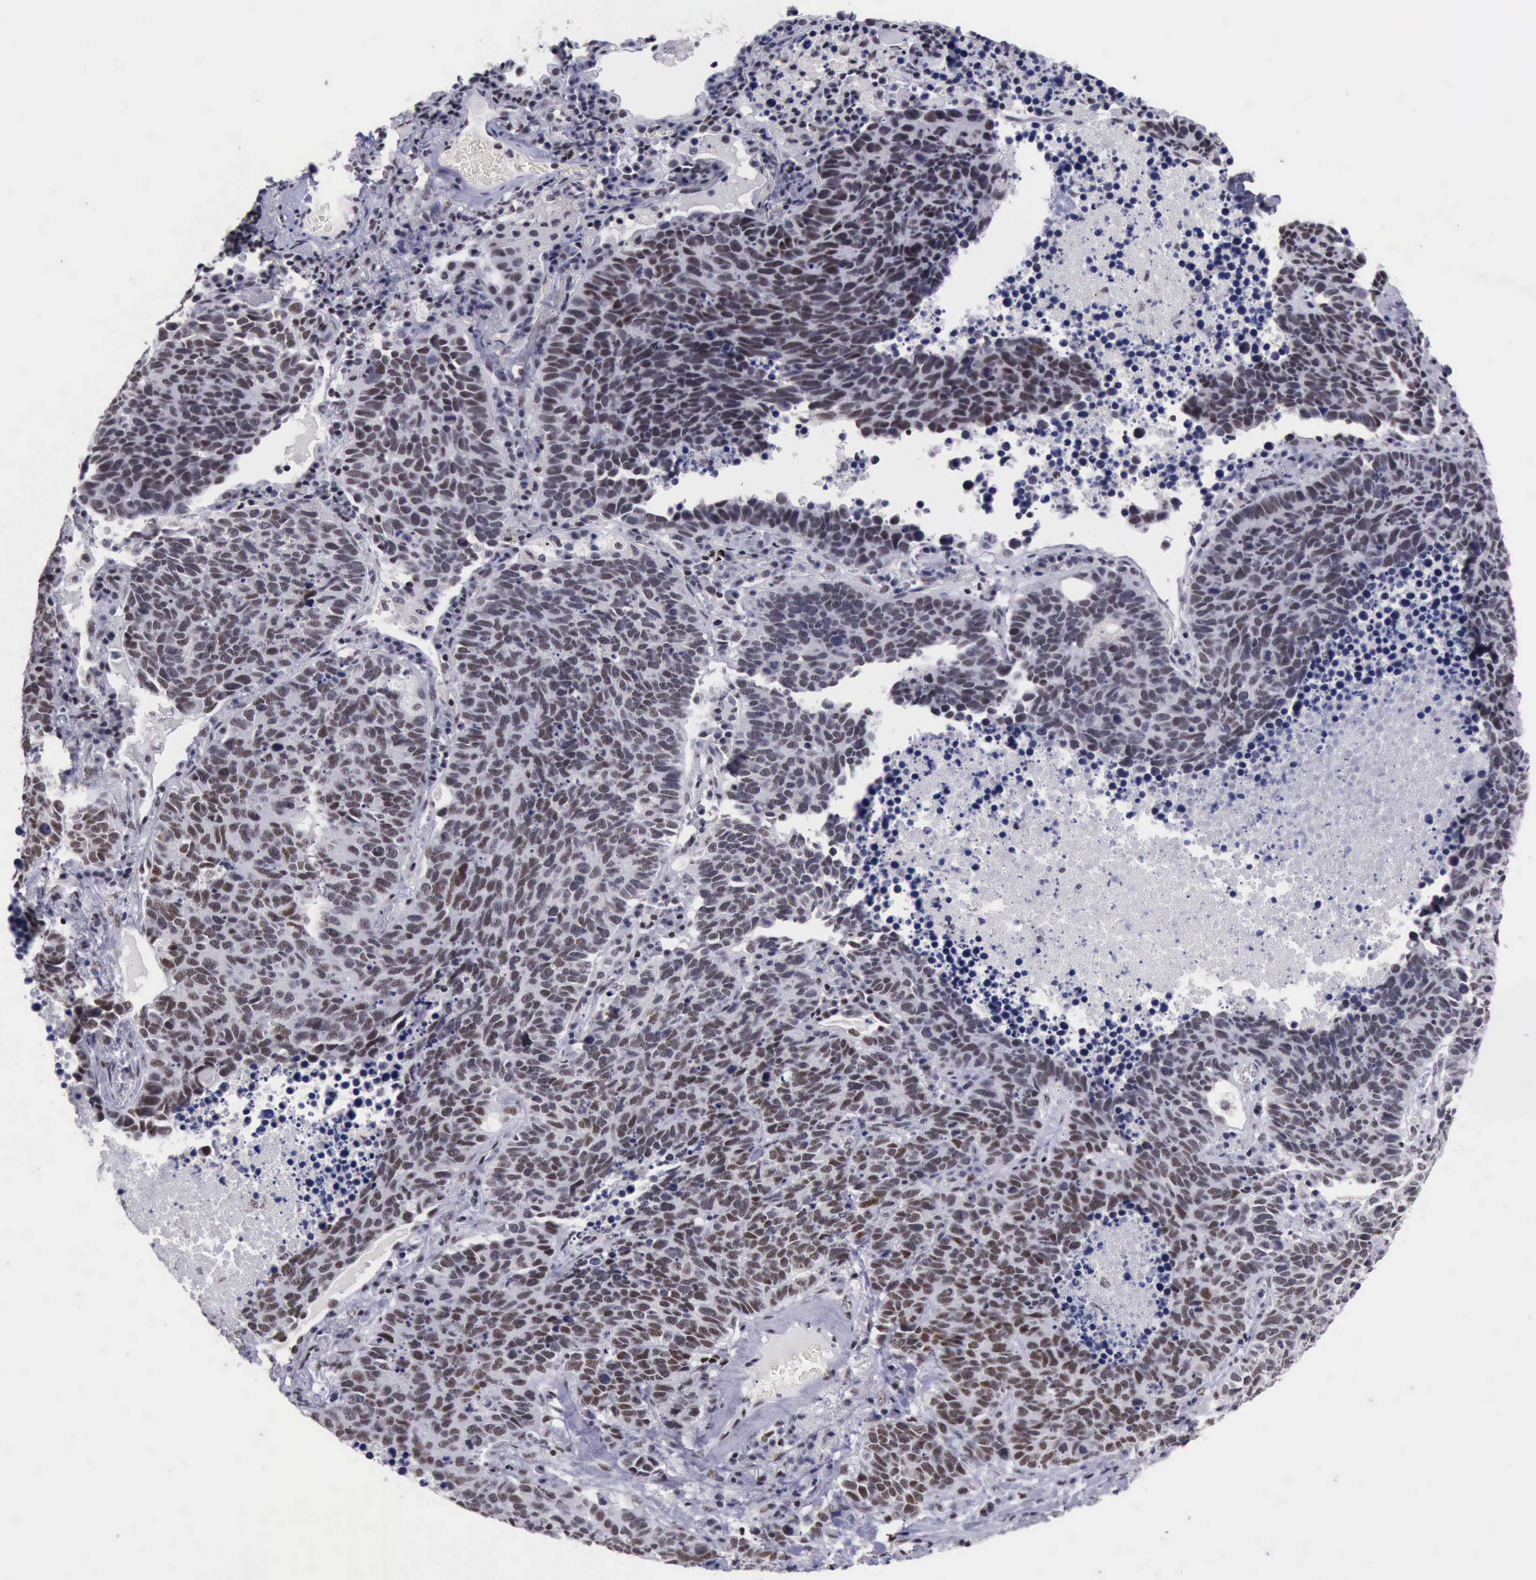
{"staining": {"intensity": "moderate", "quantity": "25%-75%", "location": "nuclear"}, "tissue": "lung cancer", "cell_type": "Tumor cells", "image_type": "cancer", "snomed": [{"axis": "morphology", "description": "Neoplasm, malignant, NOS"}, {"axis": "topography", "description": "Lung"}], "caption": "A photomicrograph of lung malignant neoplasm stained for a protein demonstrates moderate nuclear brown staining in tumor cells. (DAB = brown stain, brightfield microscopy at high magnification).", "gene": "YY1", "patient": {"sex": "female", "age": 75}}